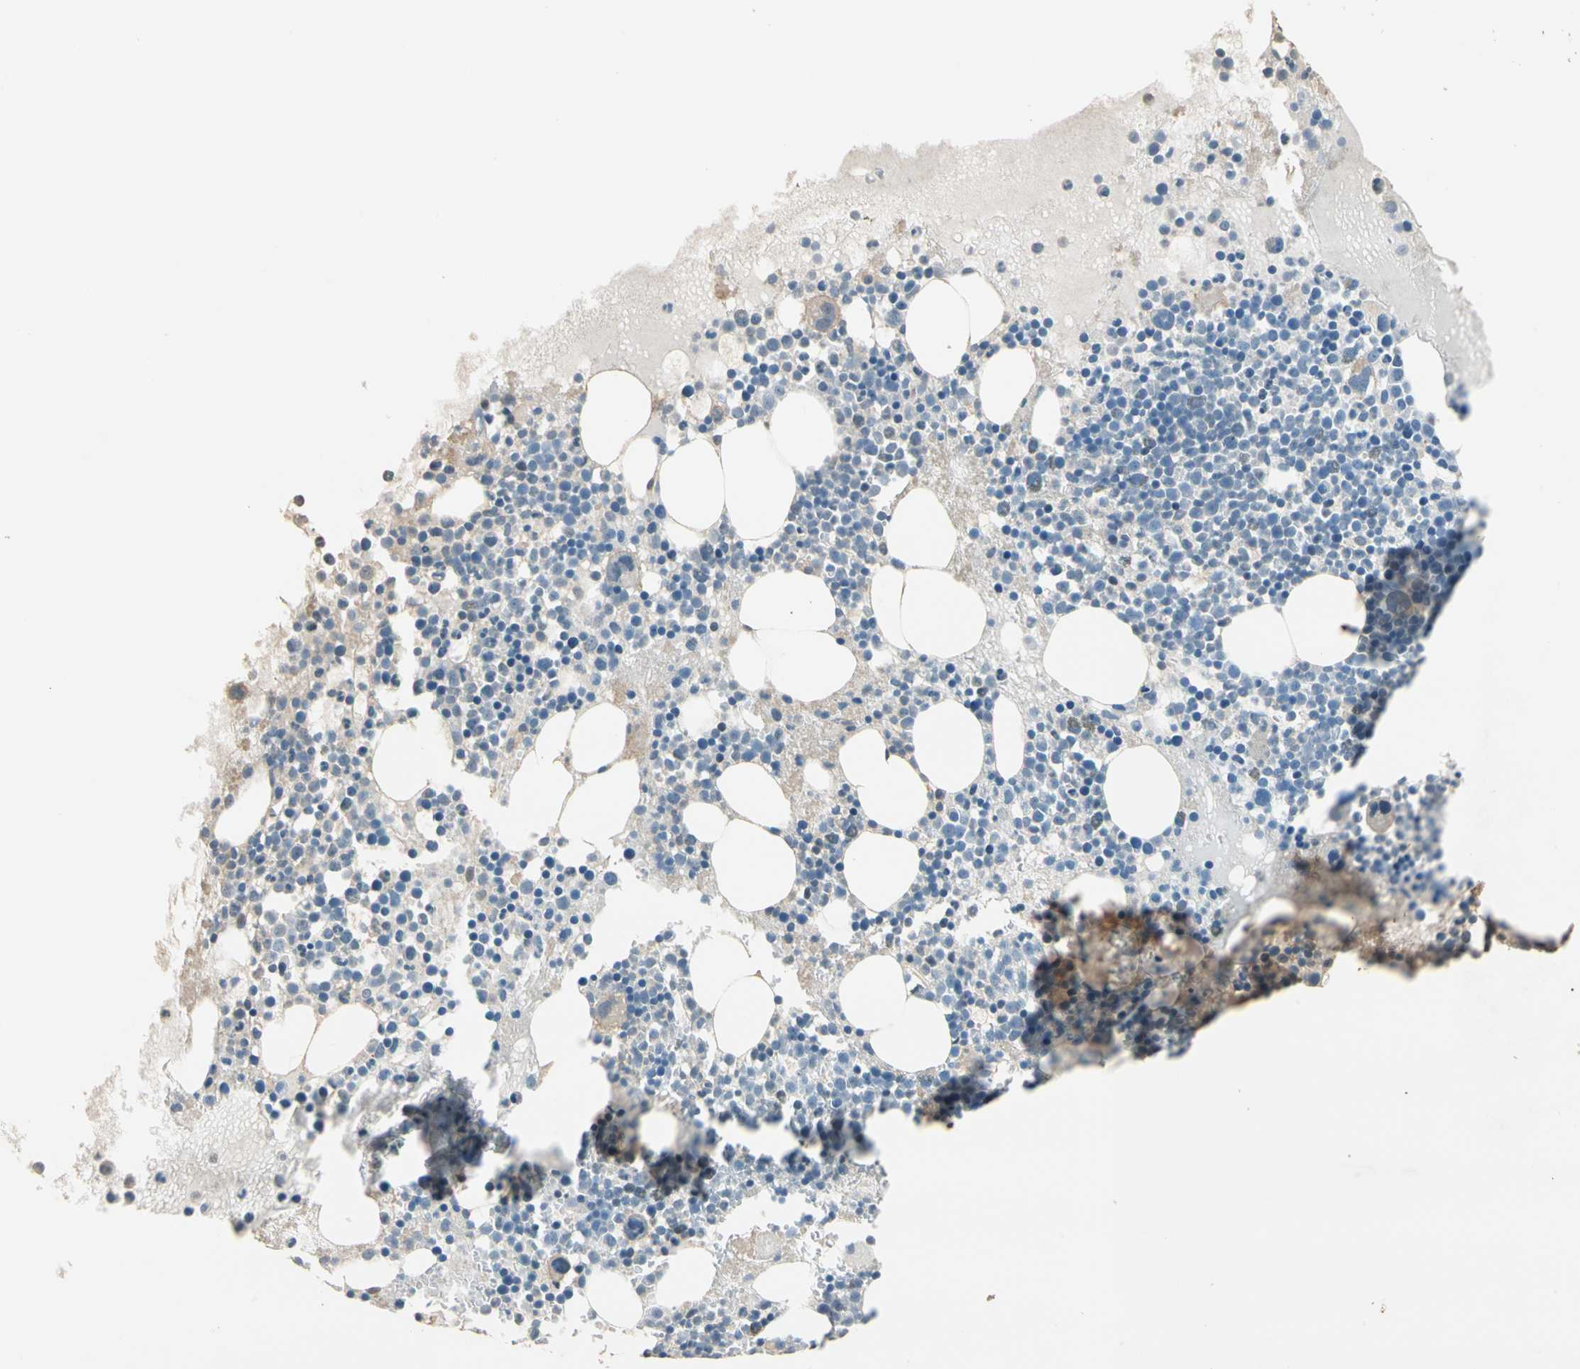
{"staining": {"intensity": "negative", "quantity": "none", "location": "none"}, "tissue": "bone marrow", "cell_type": "Hematopoietic cells", "image_type": "normal", "snomed": [{"axis": "morphology", "description": "Normal tissue, NOS"}, {"axis": "topography", "description": "Bone marrow"}], "caption": "The IHC micrograph has no significant staining in hematopoietic cells of bone marrow.", "gene": "MAP3K7", "patient": {"sex": "male", "age": 15}}